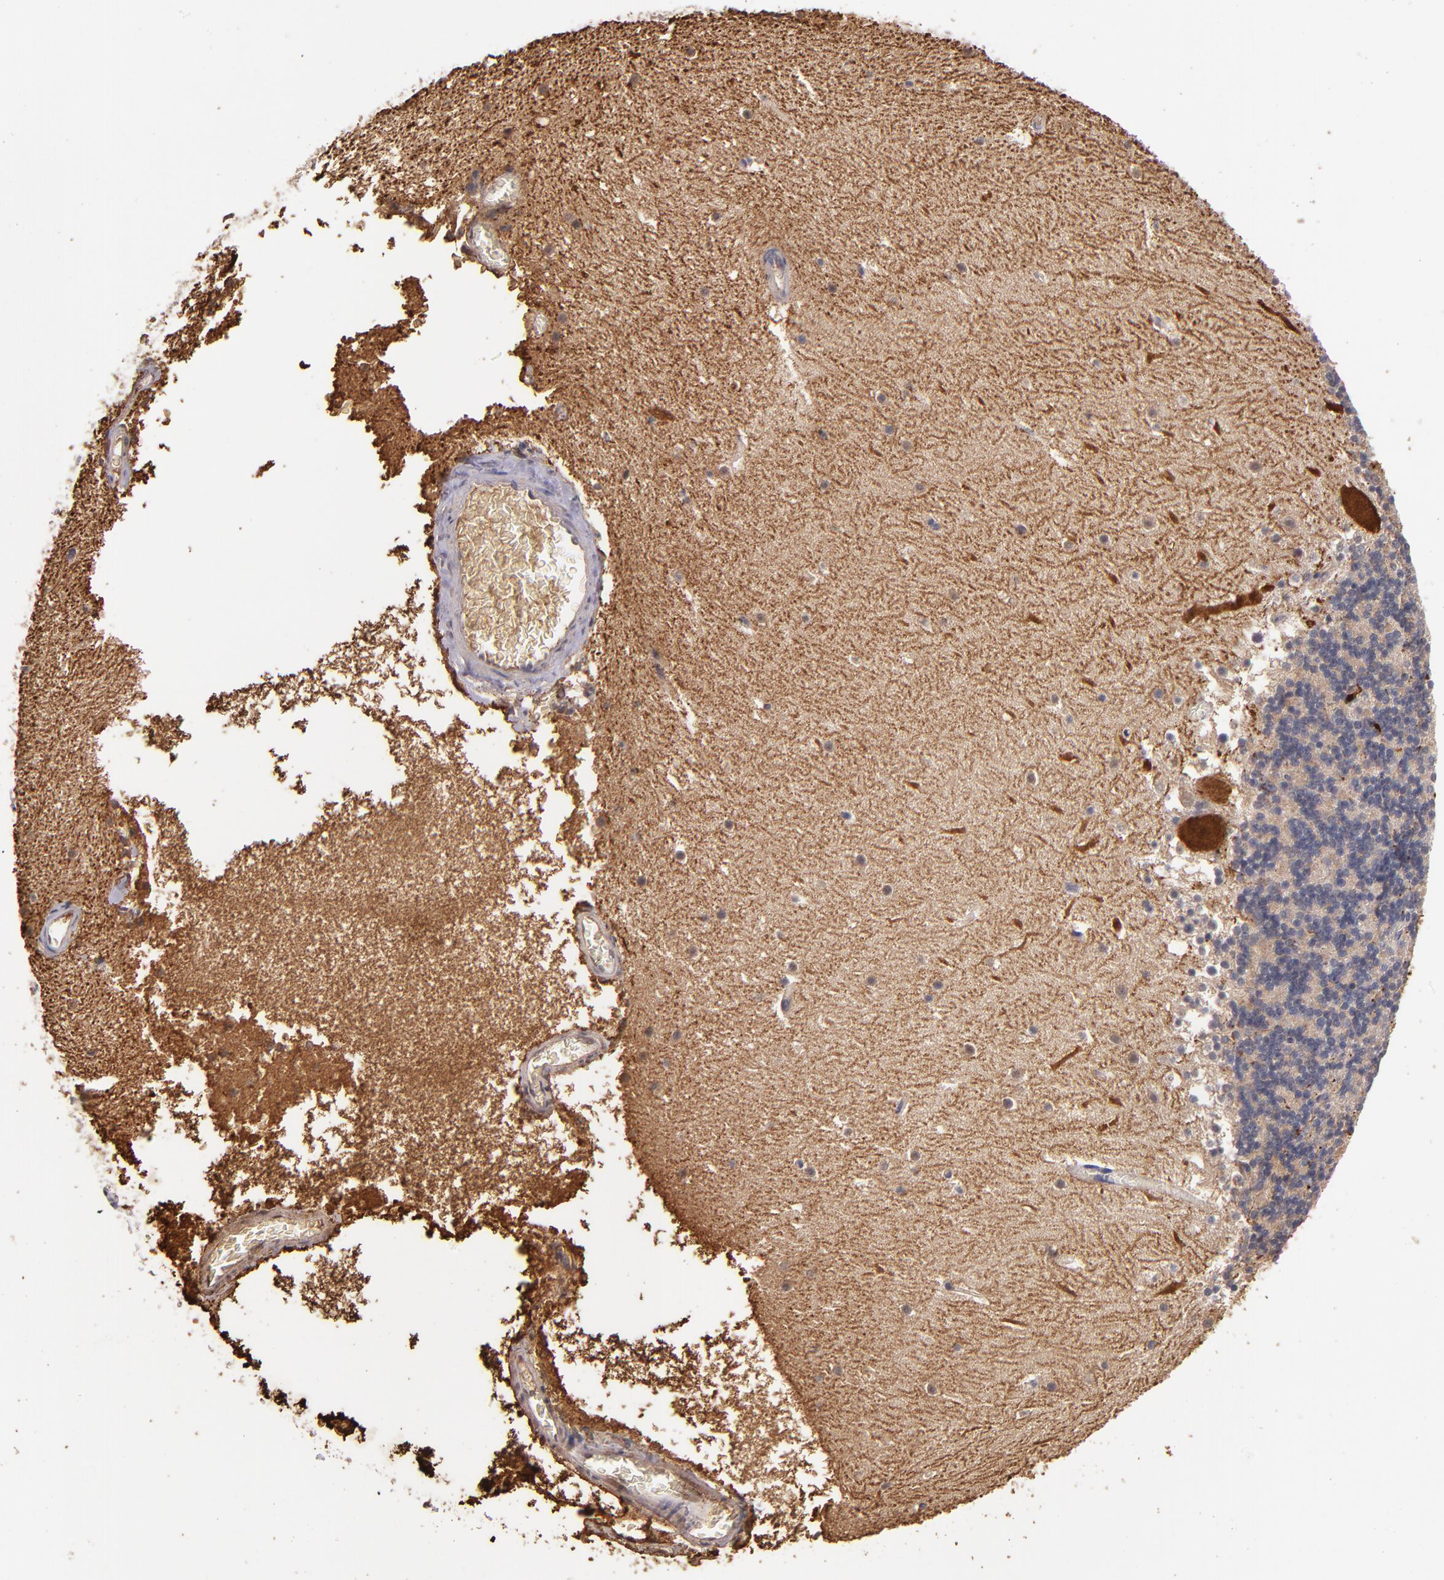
{"staining": {"intensity": "negative", "quantity": "none", "location": "none"}, "tissue": "cerebellum", "cell_type": "Cells in granular layer", "image_type": "normal", "snomed": [{"axis": "morphology", "description": "Normal tissue, NOS"}, {"axis": "topography", "description": "Cerebellum"}], "caption": "Immunohistochemistry (IHC) of benign human cerebellum shows no positivity in cells in granular layer. (DAB (3,3'-diaminobenzidine) IHC with hematoxylin counter stain).", "gene": "TTLL12", "patient": {"sex": "male", "age": 45}}